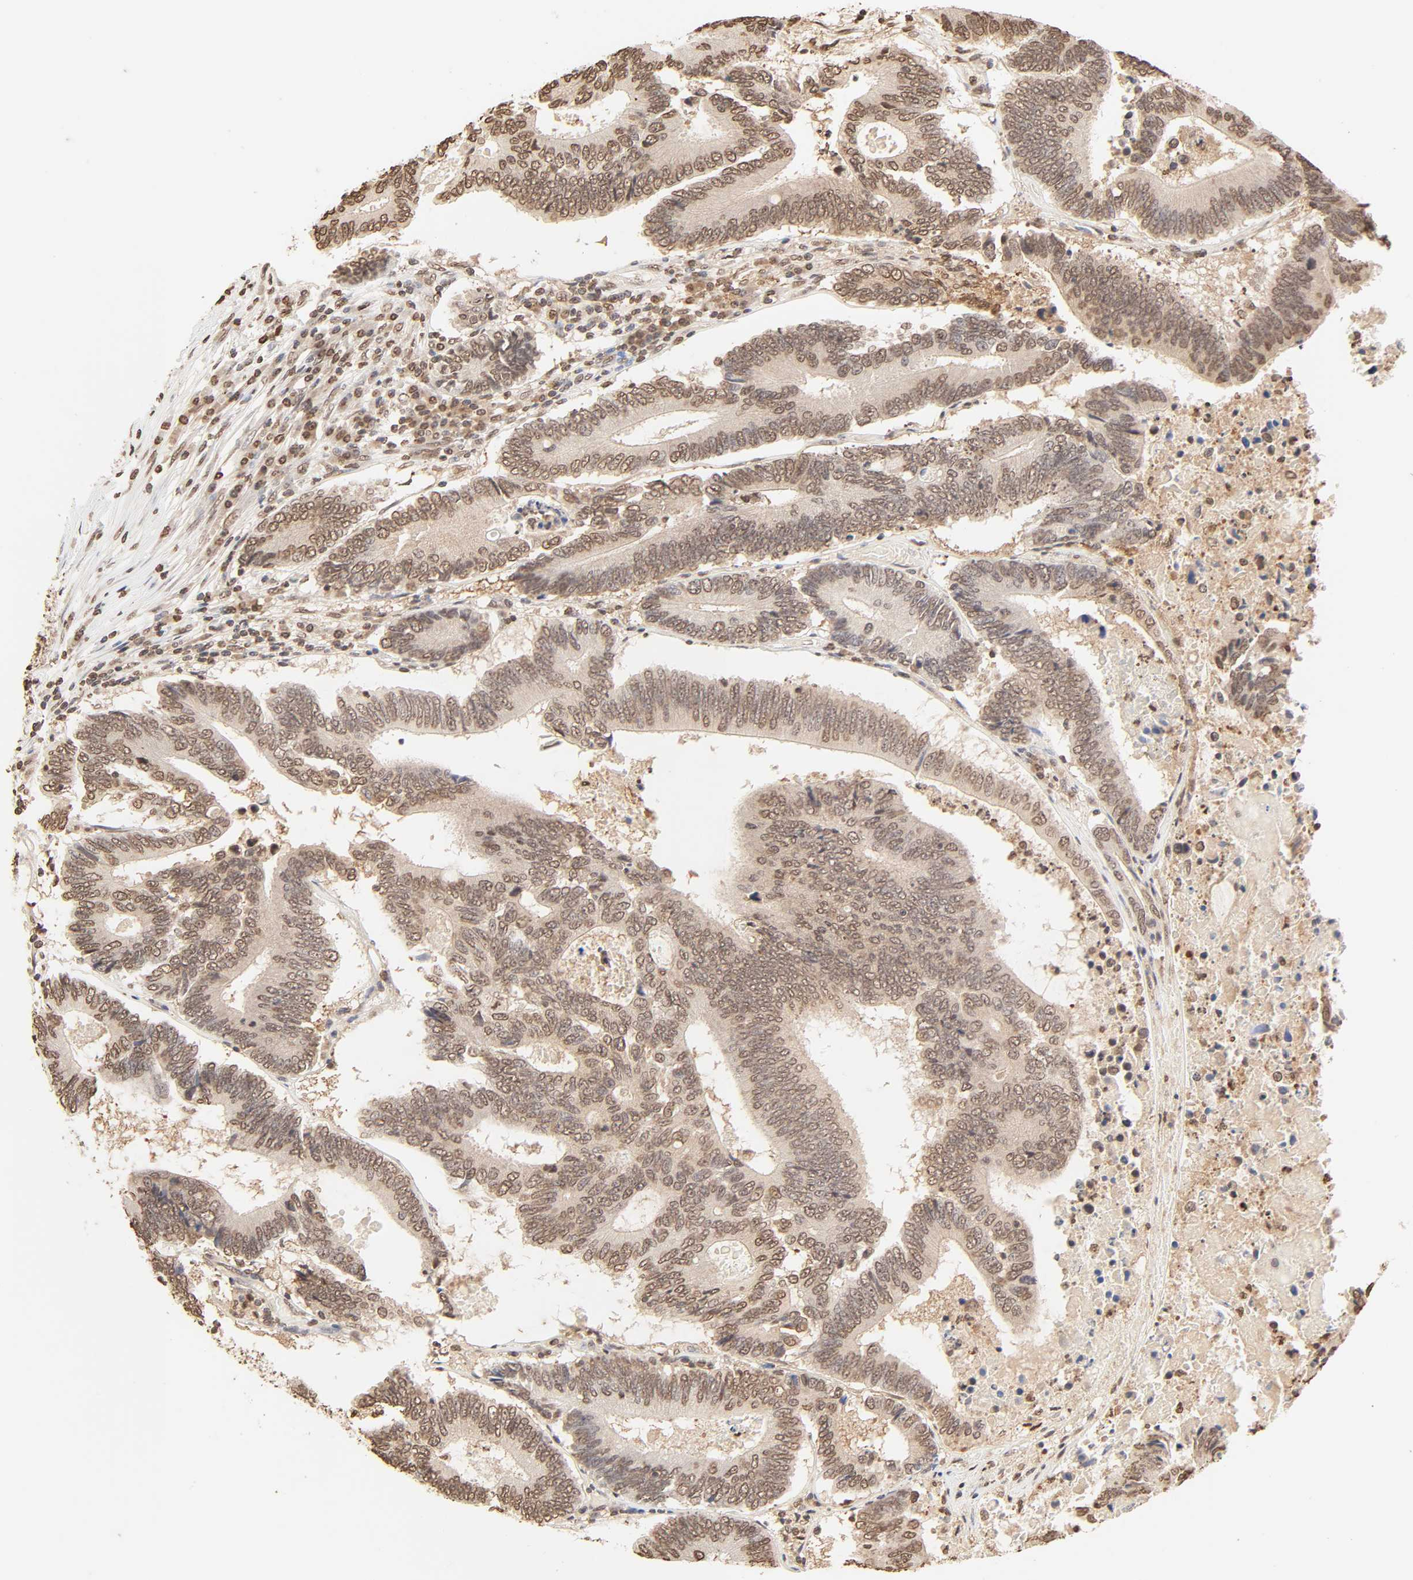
{"staining": {"intensity": "moderate", "quantity": ">75%", "location": "cytoplasmic/membranous,nuclear"}, "tissue": "colorectal cancer", "cell_type": "Tumor cells", "image_type": "cancer", "snomed": [{"axis": "morphology", "description": "Adenocarcinoma, NOS"}, {"axis": "topography", "description": "Colon"}], "caption": "Adenocarcinoma (colorectal) stained with immunohistochemistry displays moderate cytoplasmic/membranous and nuclear staining in approximately >75% of tumor cells.", "gene": "TBL1X", "patient": {"sex": "female", "age": 78}}